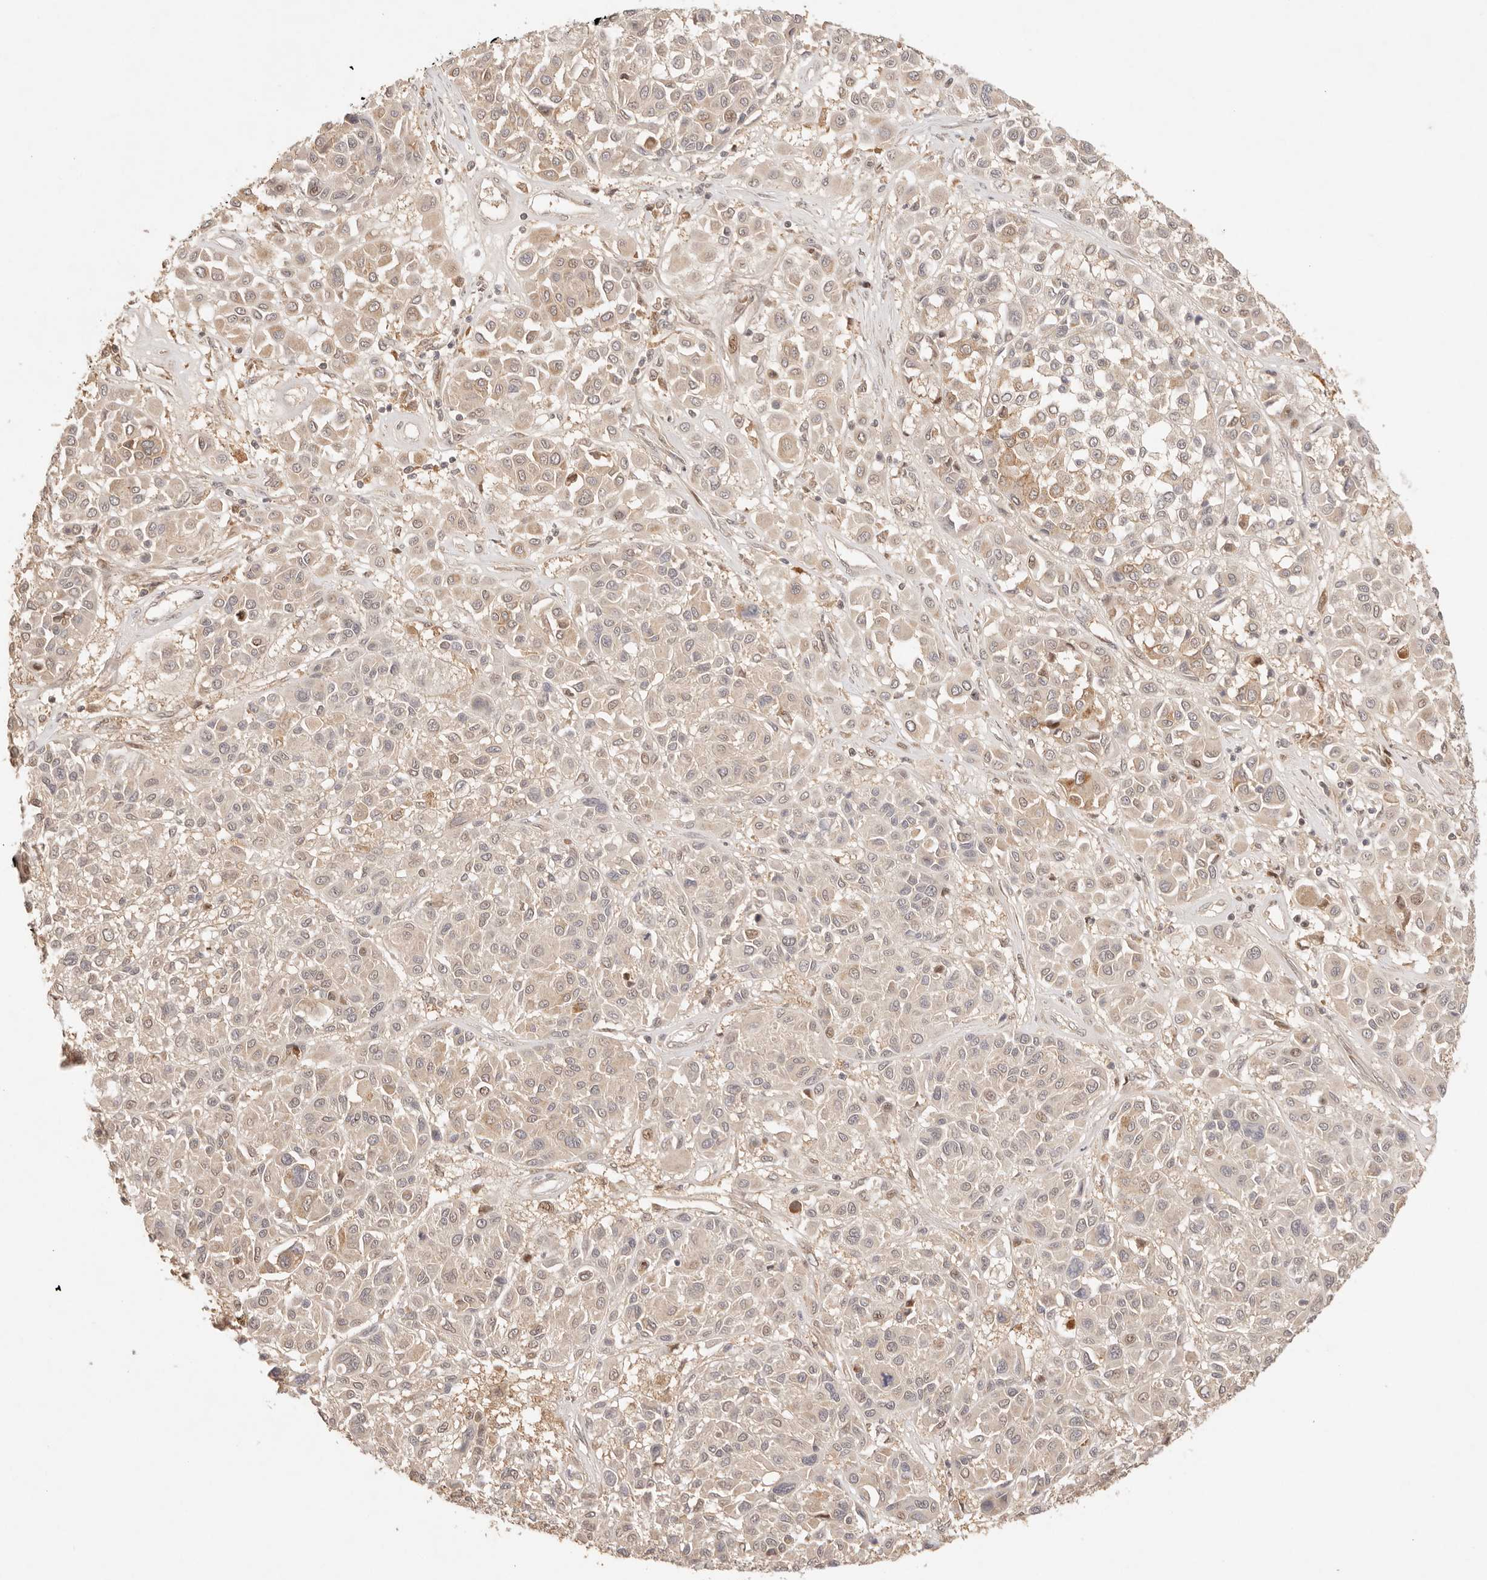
{"staining": {"intensity": "weak", "quantity": "25%-75%", "location": "cytoplasmic/membranous,nuclear"}, "tissue": "melanoma", "cell_type": "Tumor cells", "image_type": "cancer", "snomed": [{"axis": "morphology", "description": "Malignant melanoma, Metastatic site"}, {"axis": "topography", "description": "Soft tissue"}], "caption": "Malignant melanoma (metastatic site) stained with a brown dye displays weak cytoplasmic/membranous and nuclear positive positivity in about 25%-75% of tumor cells.", "gene": "PHLDA3", "patient": {"sex": "male", "age": 41}}